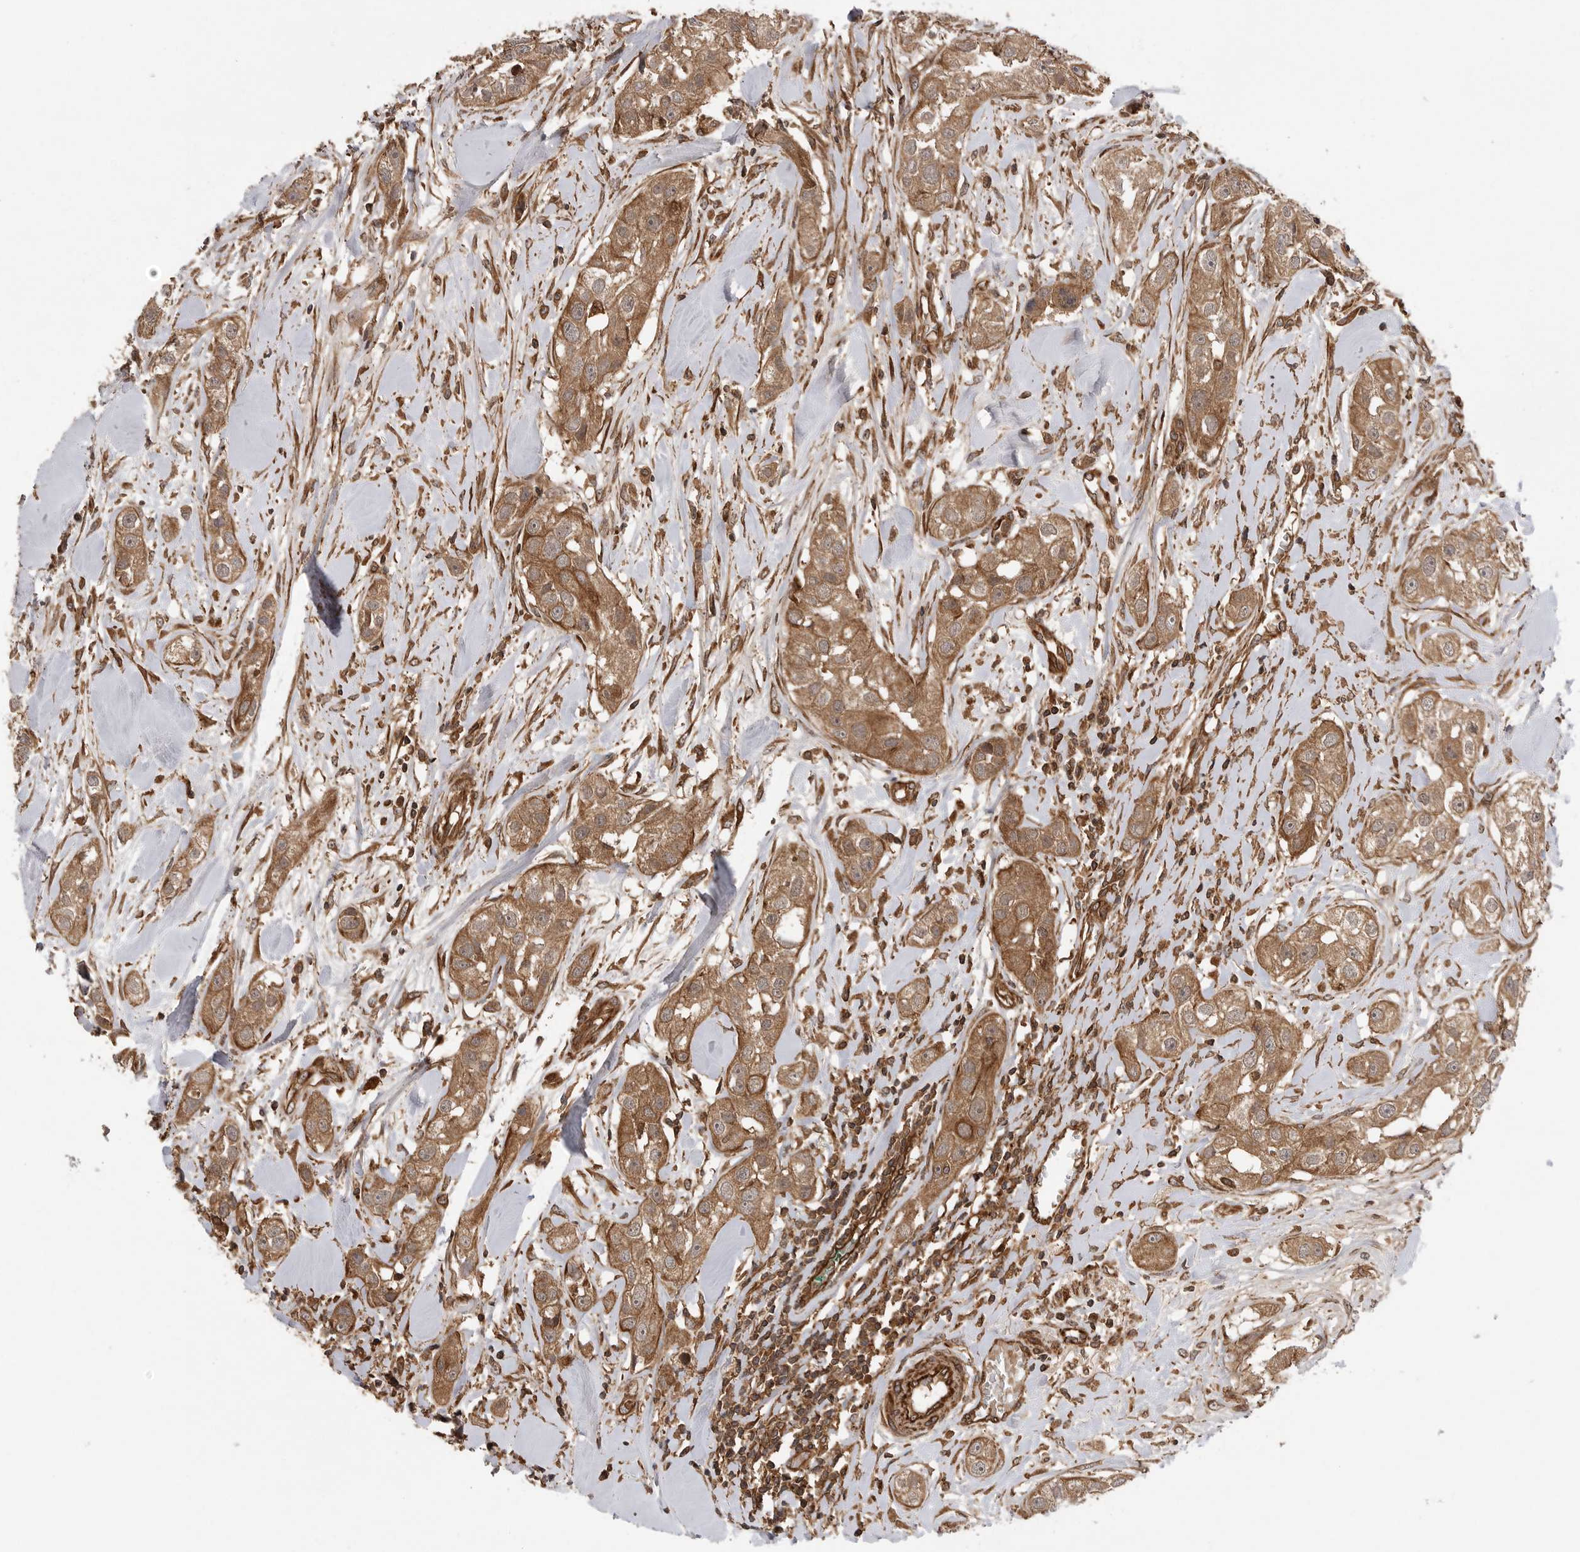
{"staining": {"intensity": "moderate", "quantity": ">75%", "location": "cytoplasmic/membranous"}, "tissue": "head and neck cancer", "cell_type": "Tumor cells", "image_type": "cancer", "snomed": [{"axis": "morphology", "description": "Normal tissue, NOS"}, {"axis": "morphology", "description": "Squamous cell carcinoma, NOS"}, {"axis": "topography", "description": "Skeletal muscle"}, {"axis": "topography", "description": "Head-Neck"}], "caption": "Head and neck squamous cell carcinoma was stained to show a protein in brown. There is medium levels of moderate cytoplasmic/membranous expression in approximately >75% of tumor cells.", "gene": "PRDX4", "patient": {"sex": "male", "age": 51}}